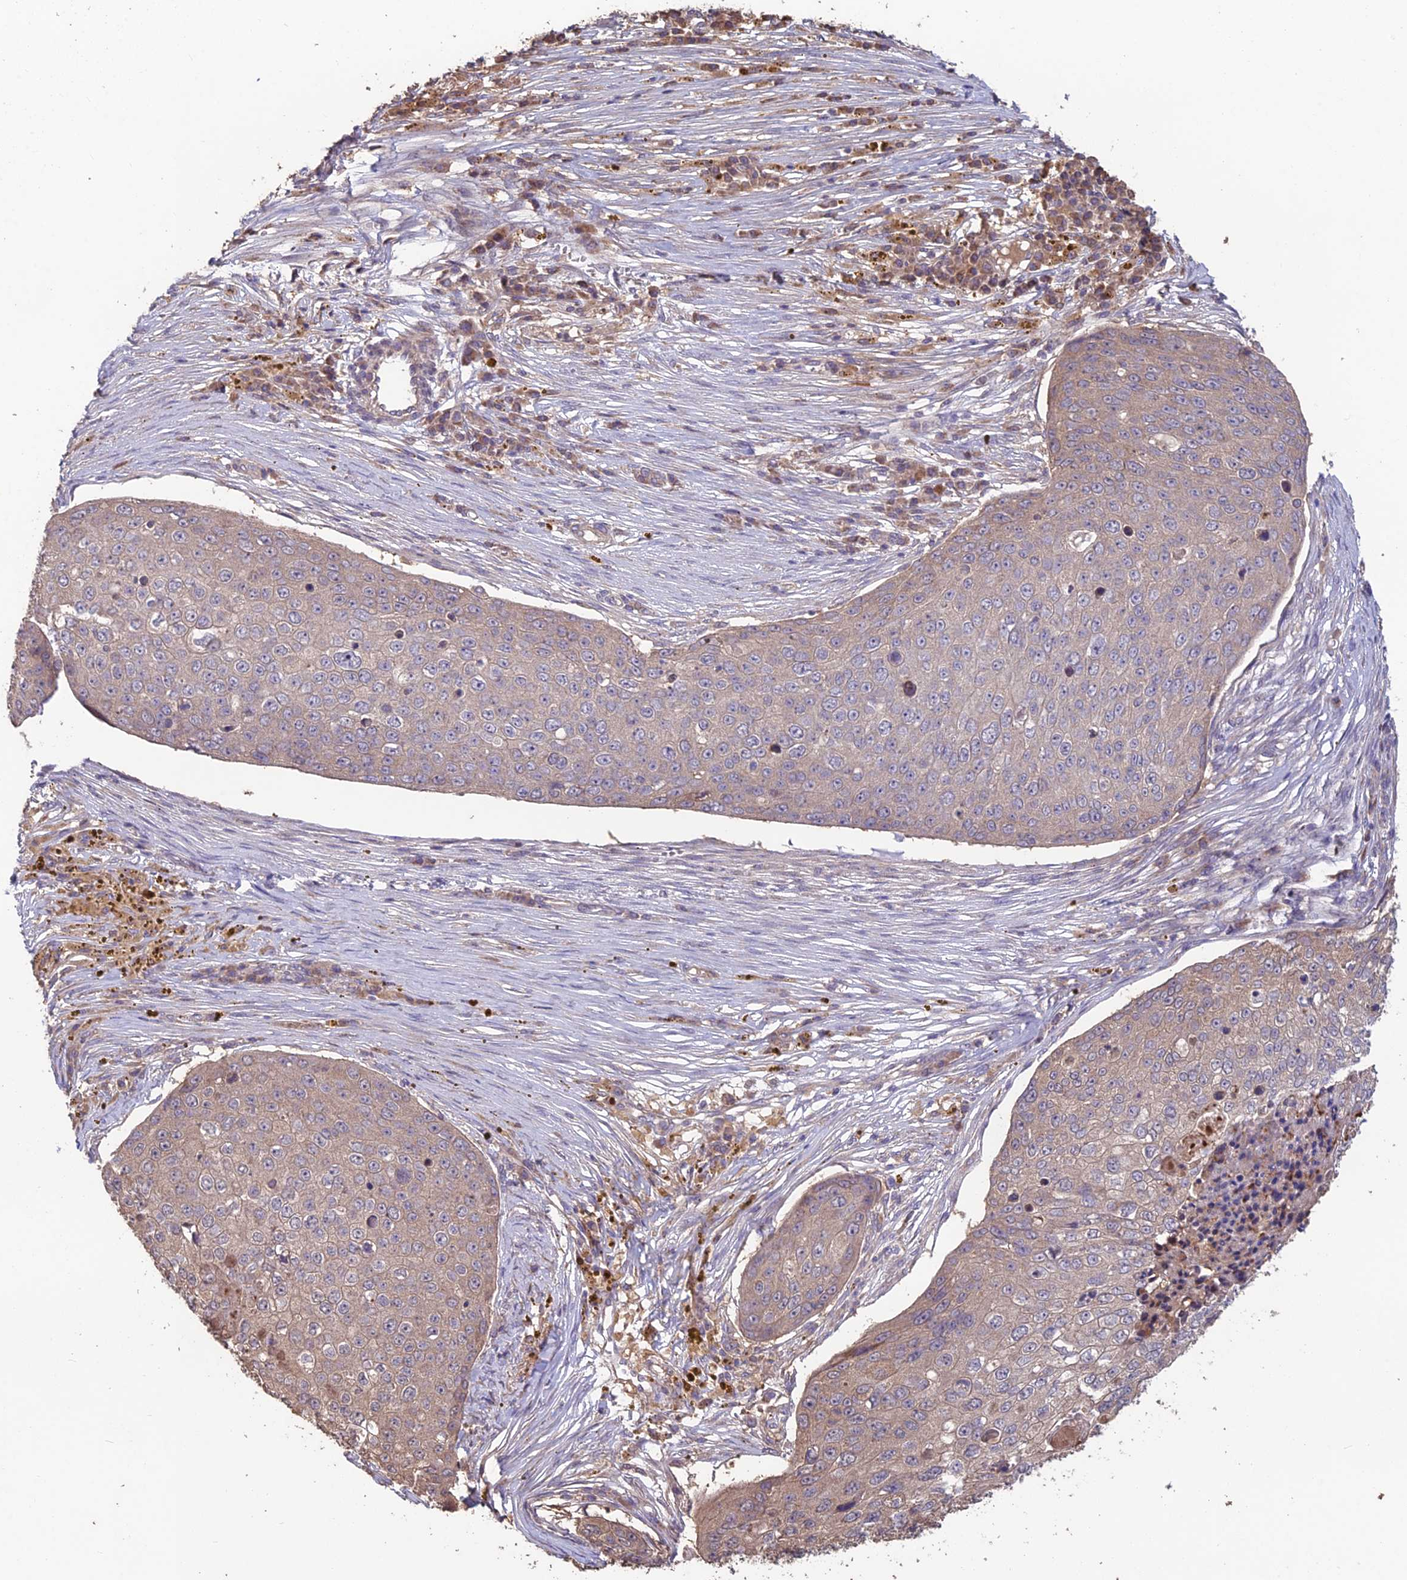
{"staining": {"intensity": "weak", "quantity": "25%-75%", "location": "cytoplasmic/membranous"}, "tissue": "skin cancer", "cell_type": "Tumor cells", "image_type": "cancer", "snomed": [{"axis": "morphology", "description": "Squamous cell carcinoma, NOS"}, {"axis": "topography", "description": "Skin"}], "caption": "Immunohistochemical staining of skin cancer (squamous cell carcinoma) demonstrates low levels of weak cytoplasmic/membranous protein expression in about 25%-75% of tumor cells.", "gene": "SHISA5", "patient": {"sex": "male", "age": 71}}